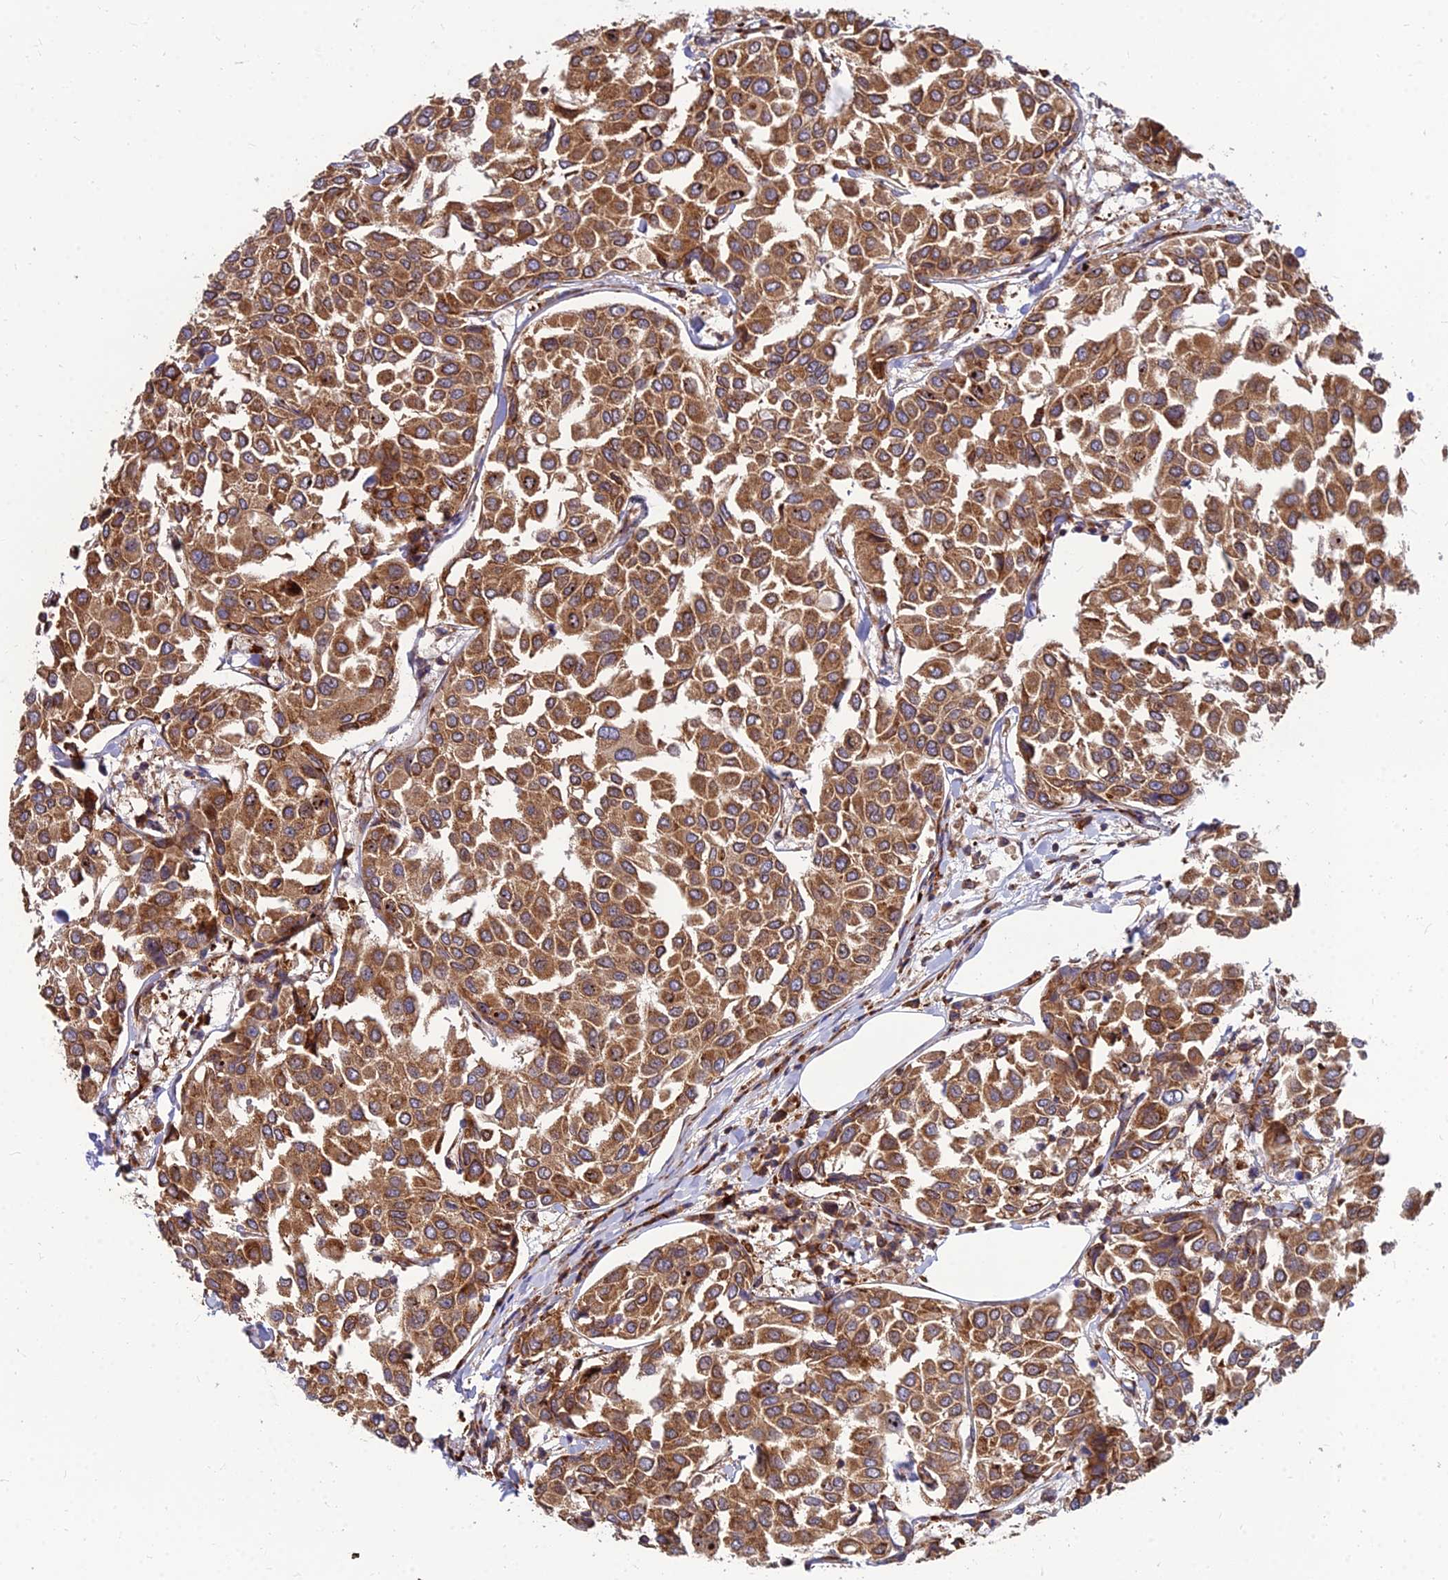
{"staining": {"intensity": "strong", "quantity": ">75%", "location": "cytoplasmic/membranous"}, "tissue": "breast cancer", "cell_type": "Tumor cells", "image_type": "cancer", "snomed": [{"axis": "morphology", "description": "Duct carcinoma"}, {"axis": "topography", "description": "Breast"}], "caption": "A brown stain labels strong cytoplasmic/membranous expression of a protein in human breast invasive ductal carcinoma tumor cells. (DAB (3,3'-diaminobenzidine) = brown stain, brightfield microscopy at high magnification).", "gene": "CCT6B", "patient": {"sex": "female", "age": 55}}